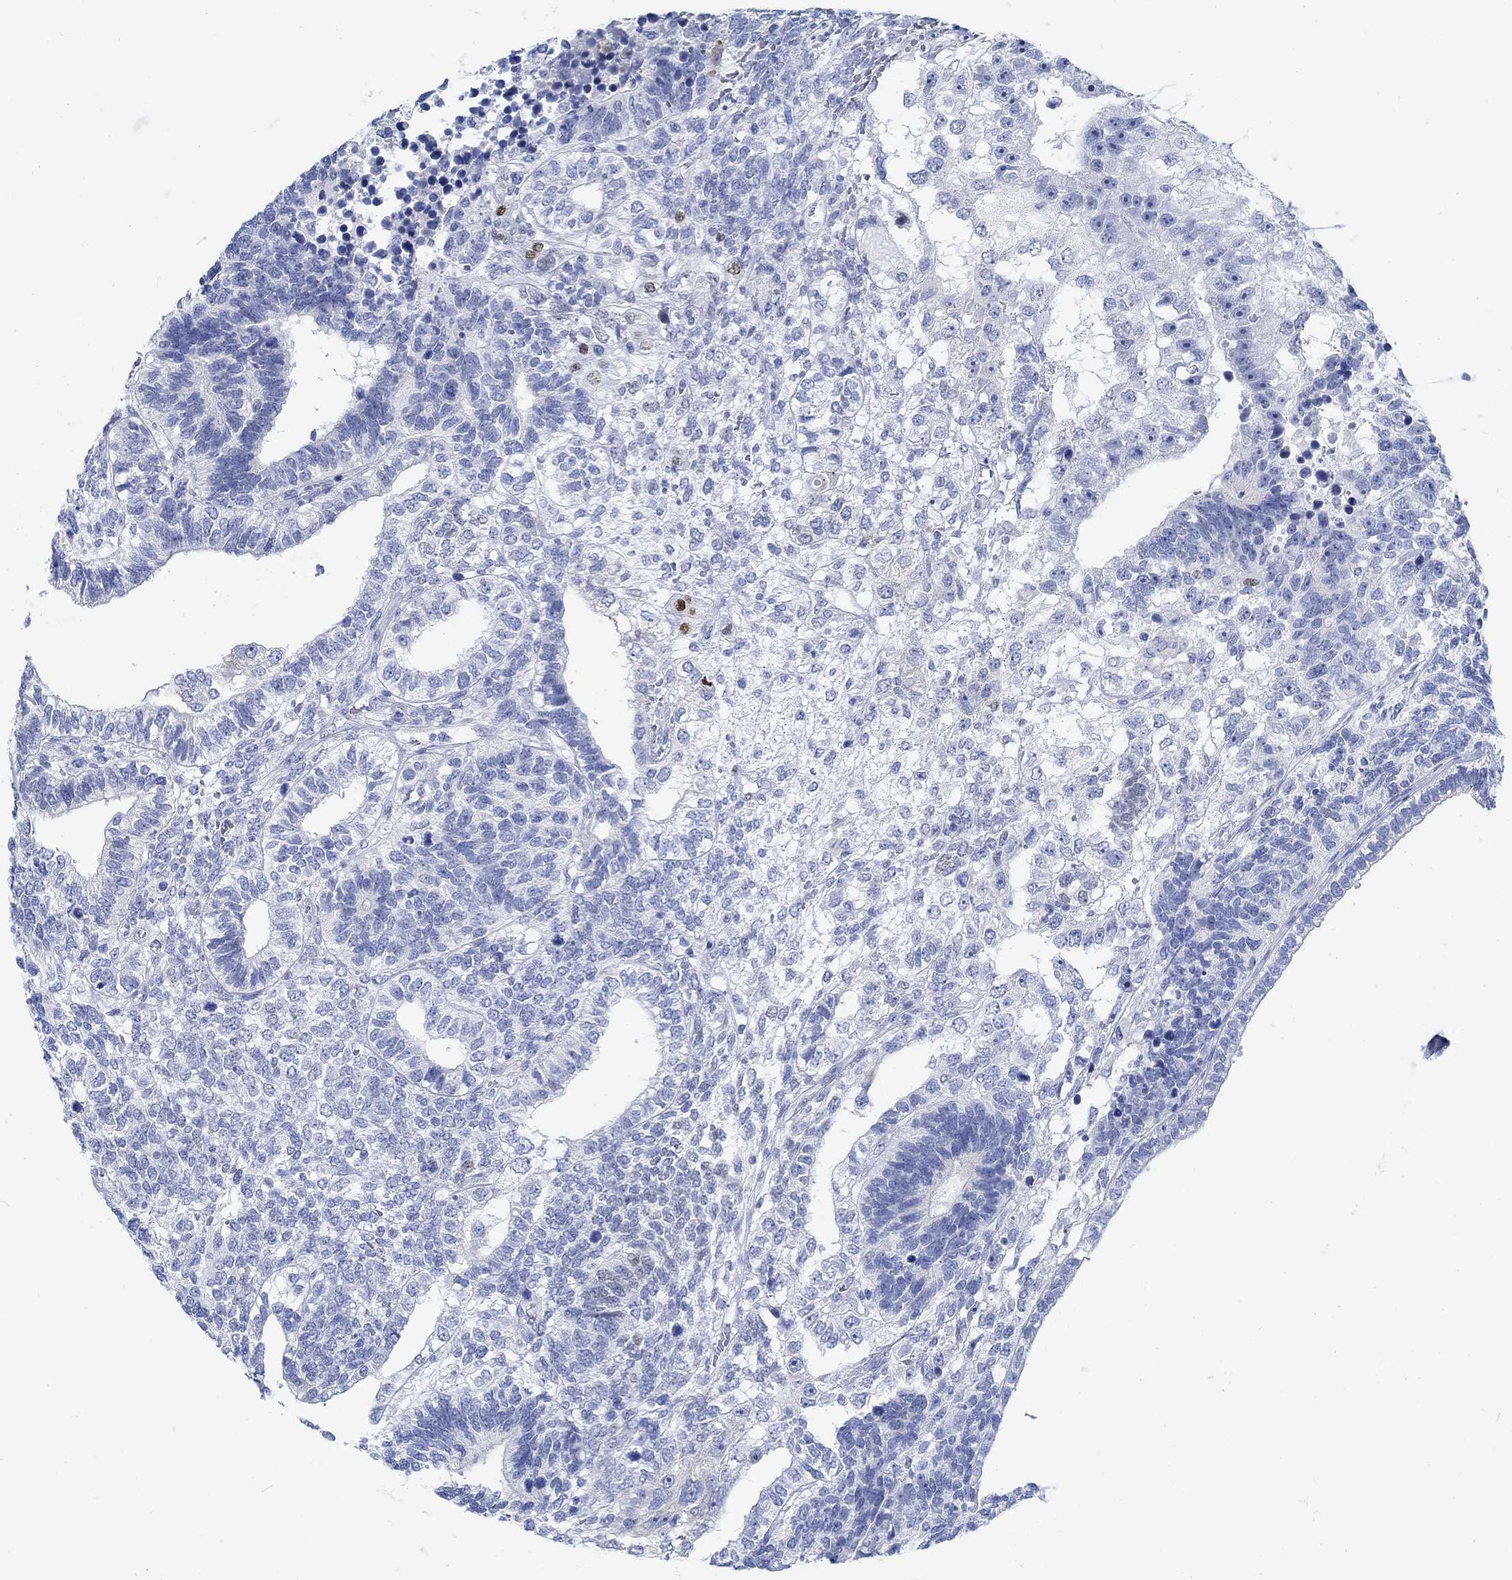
{"staining": {"intensity": "moderate", "quantity": "<25%", "location": "nuclear"}, "tissue": "testis cancer", "cell_type": "Tumor cells", "image_type": "cancer", "snomed": [{"axis": "morphology", "description": "Seminoma, NOS"}, {"axis": "morphology", "description": "Carcinoma, Embryonal, NOS"}, {"axis": "topography", "description": "Testis"}], "caption": "Protein expression analysis of embryonal carcinoma (testis) displays moderate nuclear staining in about <25% of tumor cells. Using DAB (brown) and hematoxylin (blue) stains, captured at high magnification using brightfield microscopy.", "gene": "RBM20", "patient": {"sex": "male", "age": 41}}